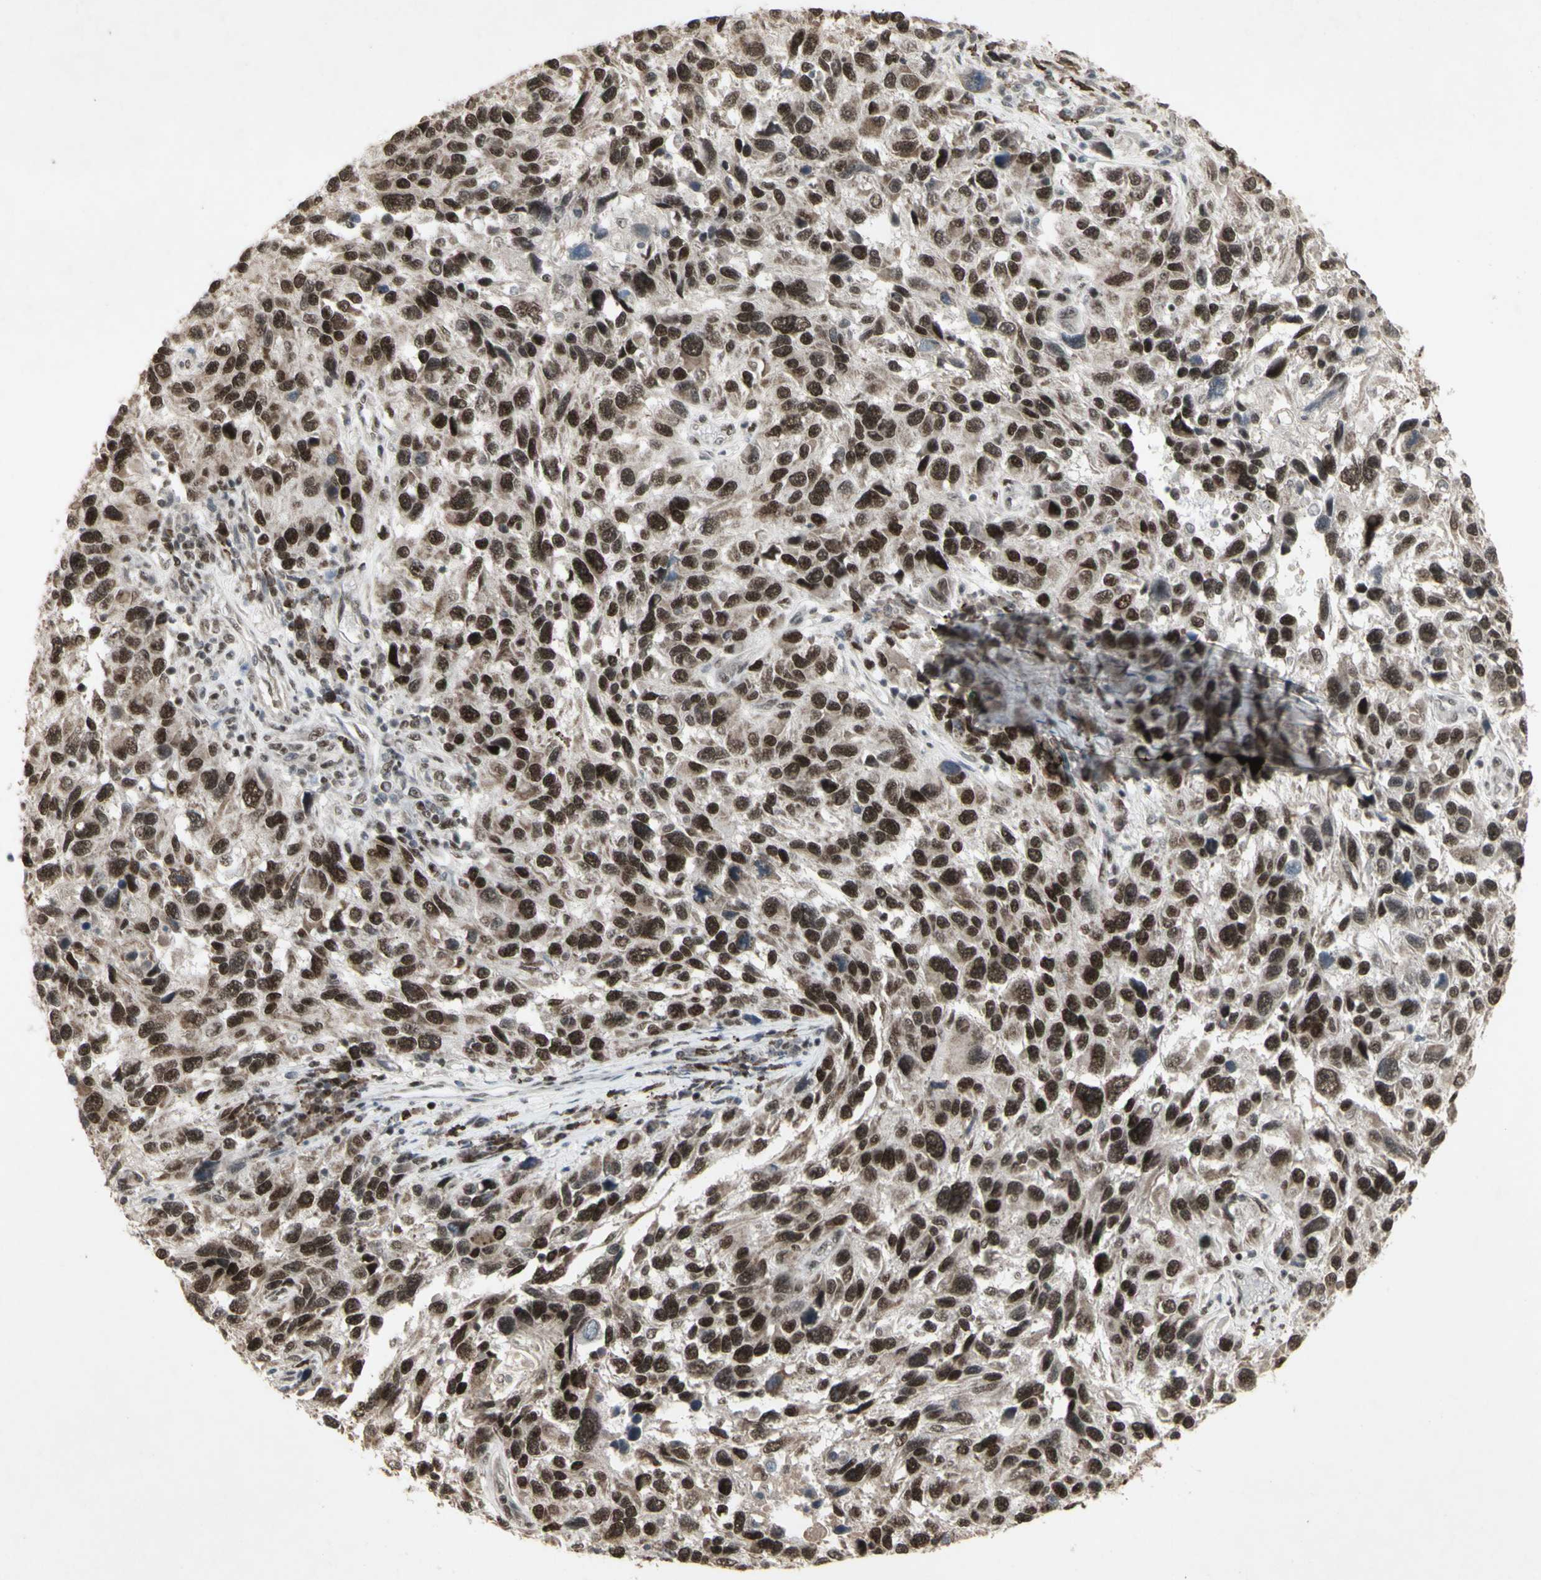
{"staining": {"intensity": "strong", "quantity": ">75%", "location": "nuclear"}, "tissue": "melanoma", "cell_type": "Tumor cells", "image_type": "cancer", "snomed": [{"axis": "morphology", "description": "Malignant melanoma, NOS"}, {"axis": "topography", "description": "Skin"}], "caption": "Strong nuclear staining is appreciated in about >75% of tumor cells in melanoma.", "gene": "CCNT1", "patient": {"sex": "male", "age": 53}}